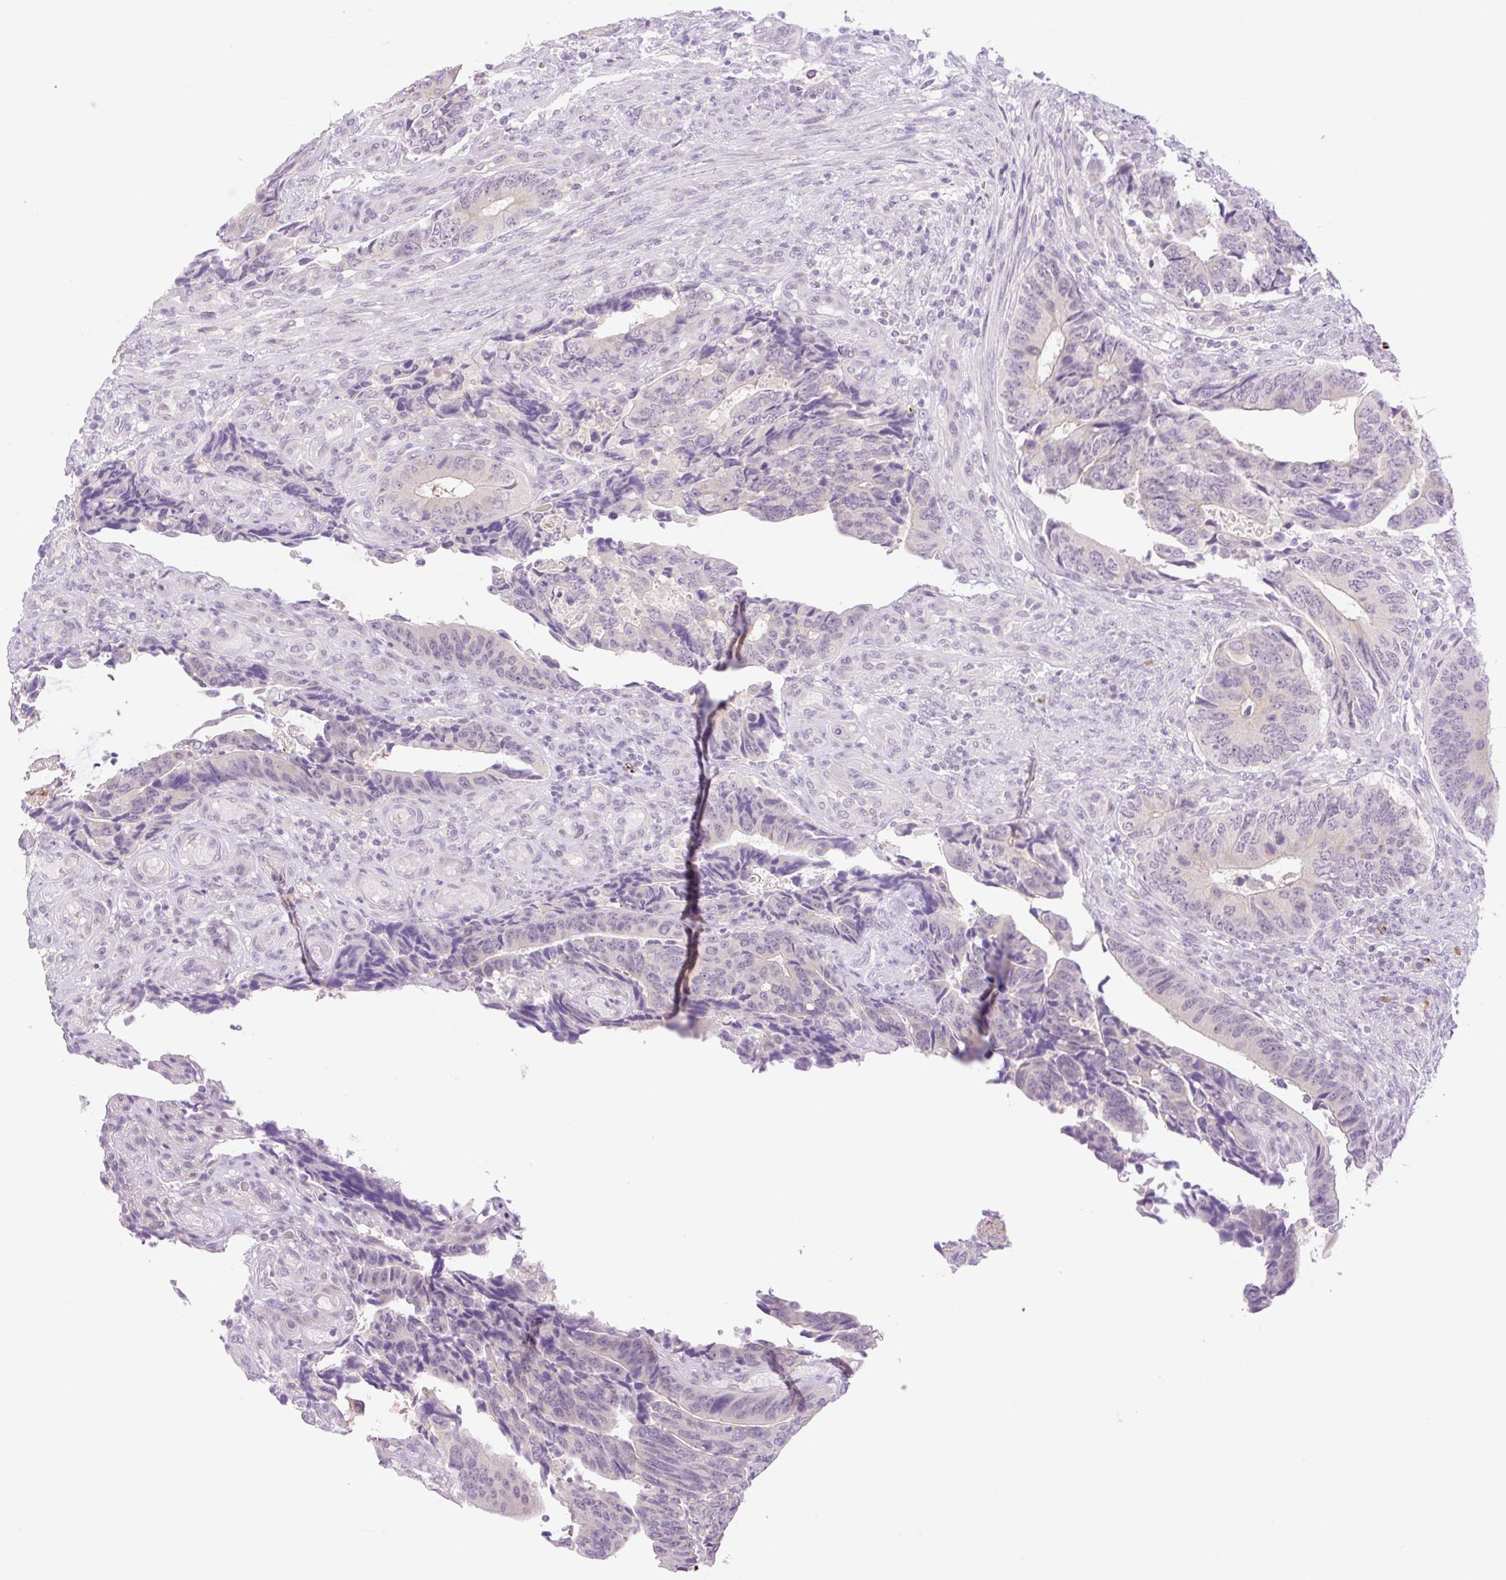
{"staining": {"intensity": "negative", "quantity": "none", "location": "none"}, "tissue": "colorectal cancer", "cell_type": "Tumor cells", "image_type": "cancer", "snomed": [{"axis": "morphology", "description": "Adenocarcinoma, NOS"}, {"axis": "topography", "description": "Colon"}], "caption": "Colorectal cancer (adenocarcinoma) stained for a protein using immunohistochemistry (IHC) exhibits no staining tumor cells.", "gene": "SPRYD4", "patient": {"sex": "male", "age": 87}}